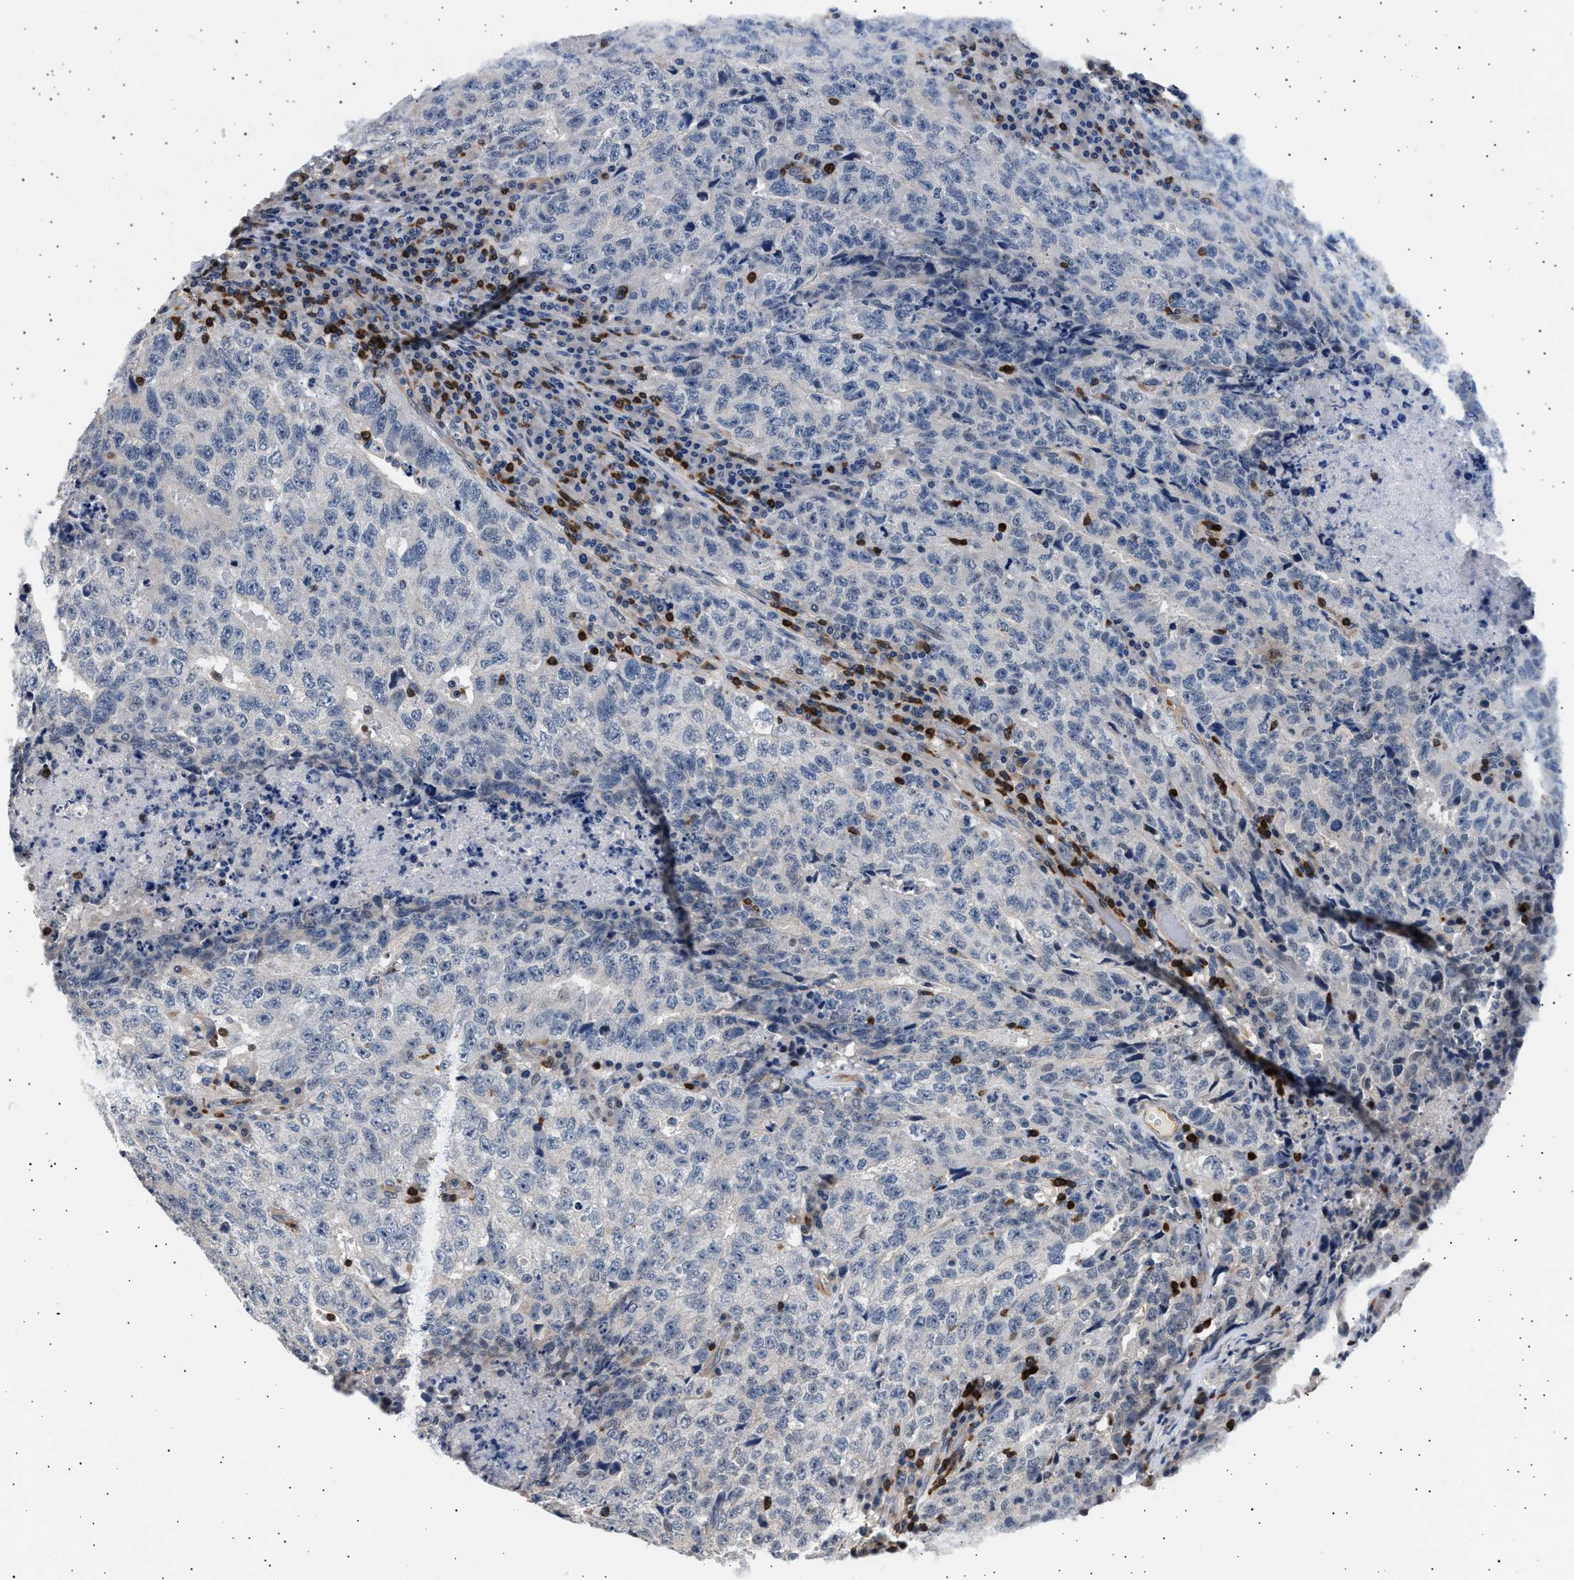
{"staining": {"intensity": "negative", "quantity": "none", "location": "none"}, "tissue": "testis cancer", "cell_type": "Tumor cells", "image_type": "cancer", "snomed": [{"axis": "morphology", "description": "Necrosis, NOS"}, {"axis": "morphology", "description": "Carcinoma, Embryonal, NOS"}, {"axis": "topography", "description": "Testis"}], "caption": "There is no significant positivity in tumor cells of testis cancer (embryonal carcinoma).", "gene": "GRAP2", "patient": {"sex": "male", "age": 19}}